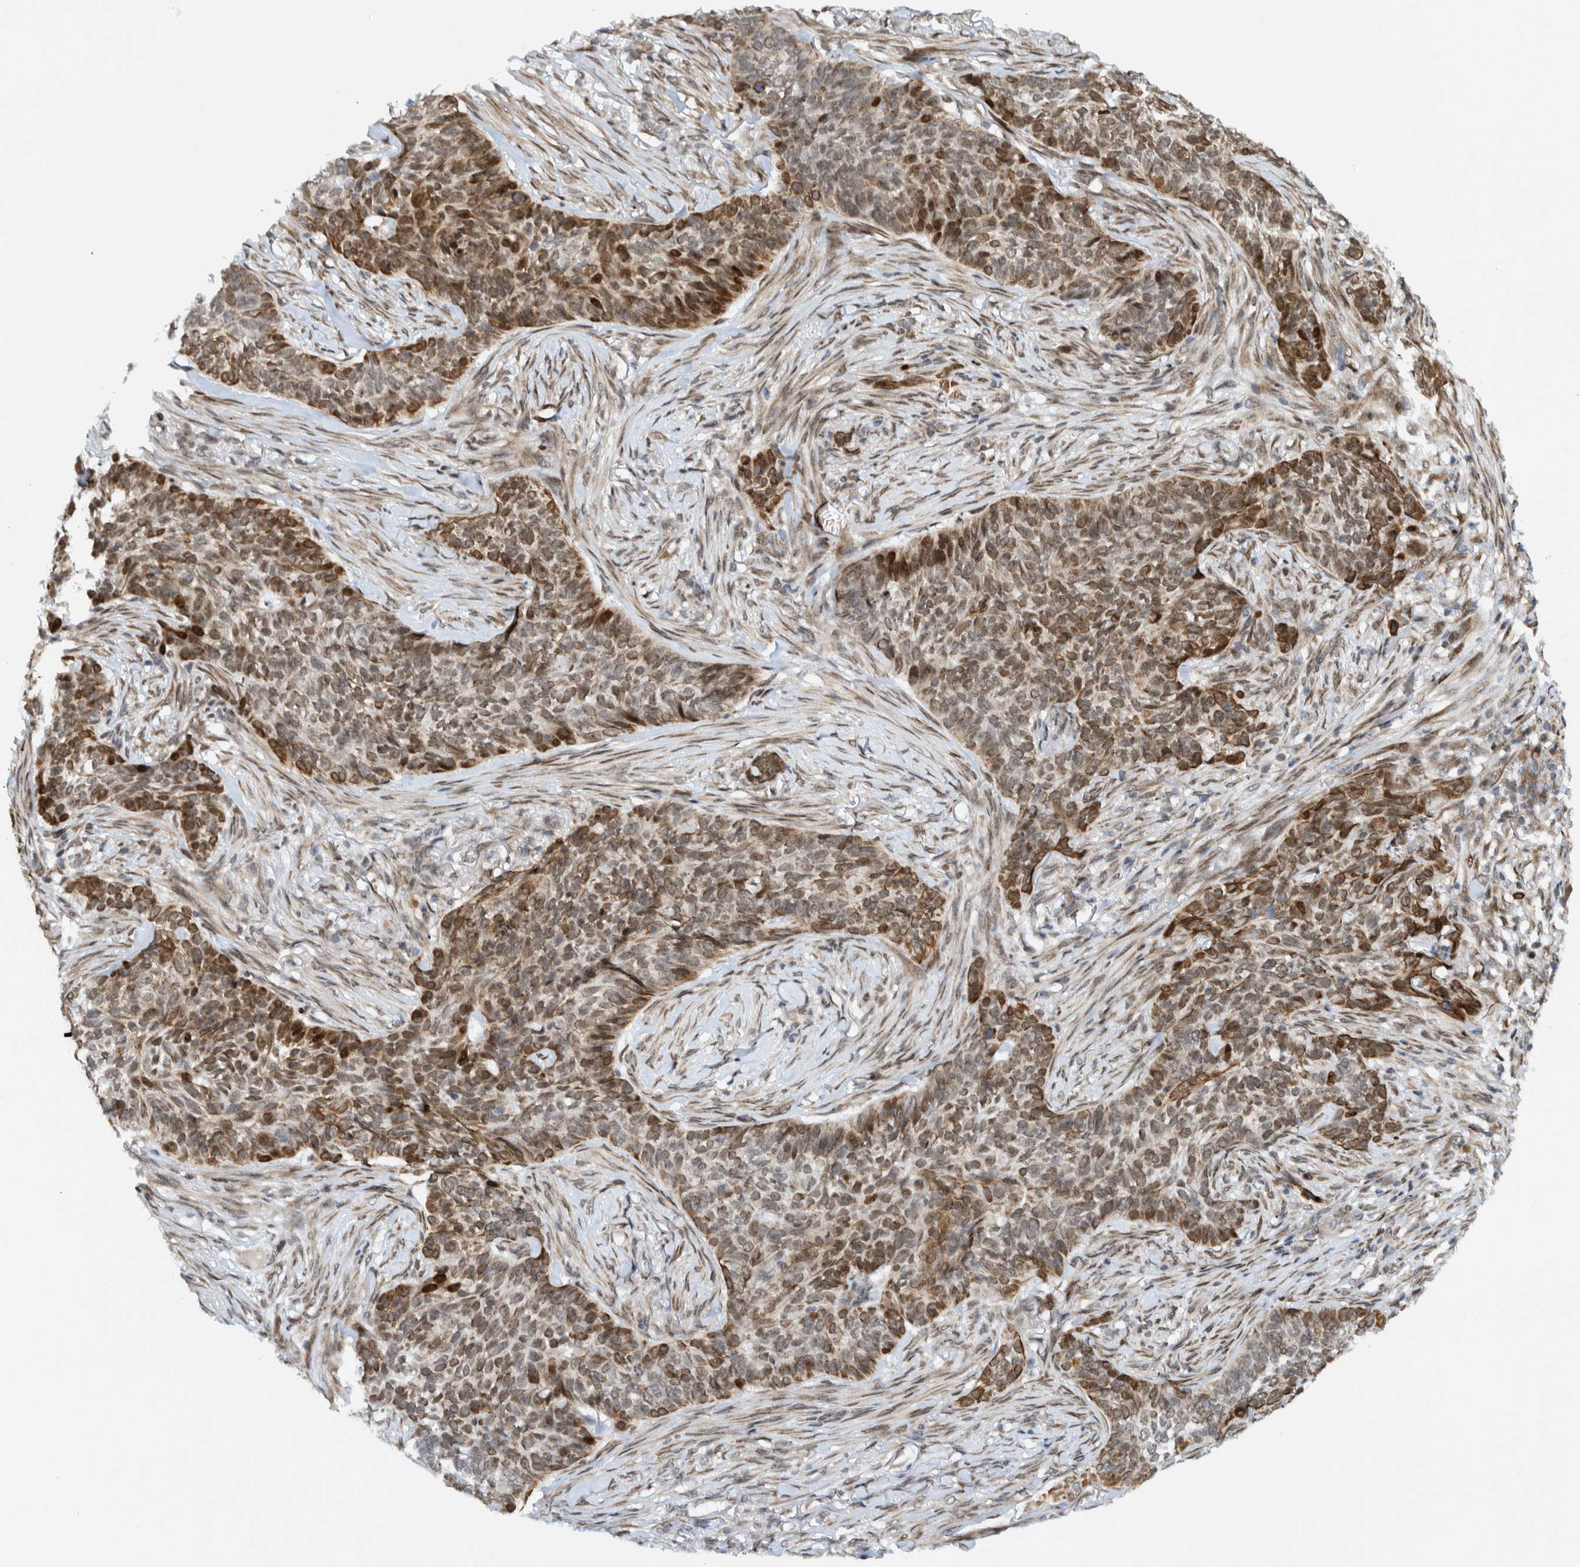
{"staining": {"intensity": "moderate", "quantity": "25%-75%", "location": "cytoplasmic/membranous"}, "tissue": "skin cancer", "cell_type": "Tumor cells", "image_type": "cancer", "snomed": [{"axis": "morphology", "description": "Basal cell carcinoma"}, {"axis": "topography", "description": "Skin"}], "caption": "This histopathology image reveals immunohistochemistry (IHC) staining of skin cancer (basal cell carcinoma), with medium moderate cytoplasmic/membranous expression in approximately 25%-75% of tumor cells.", "gene": "CCDC57", "patient": {"sex": "male", "age": 85}}